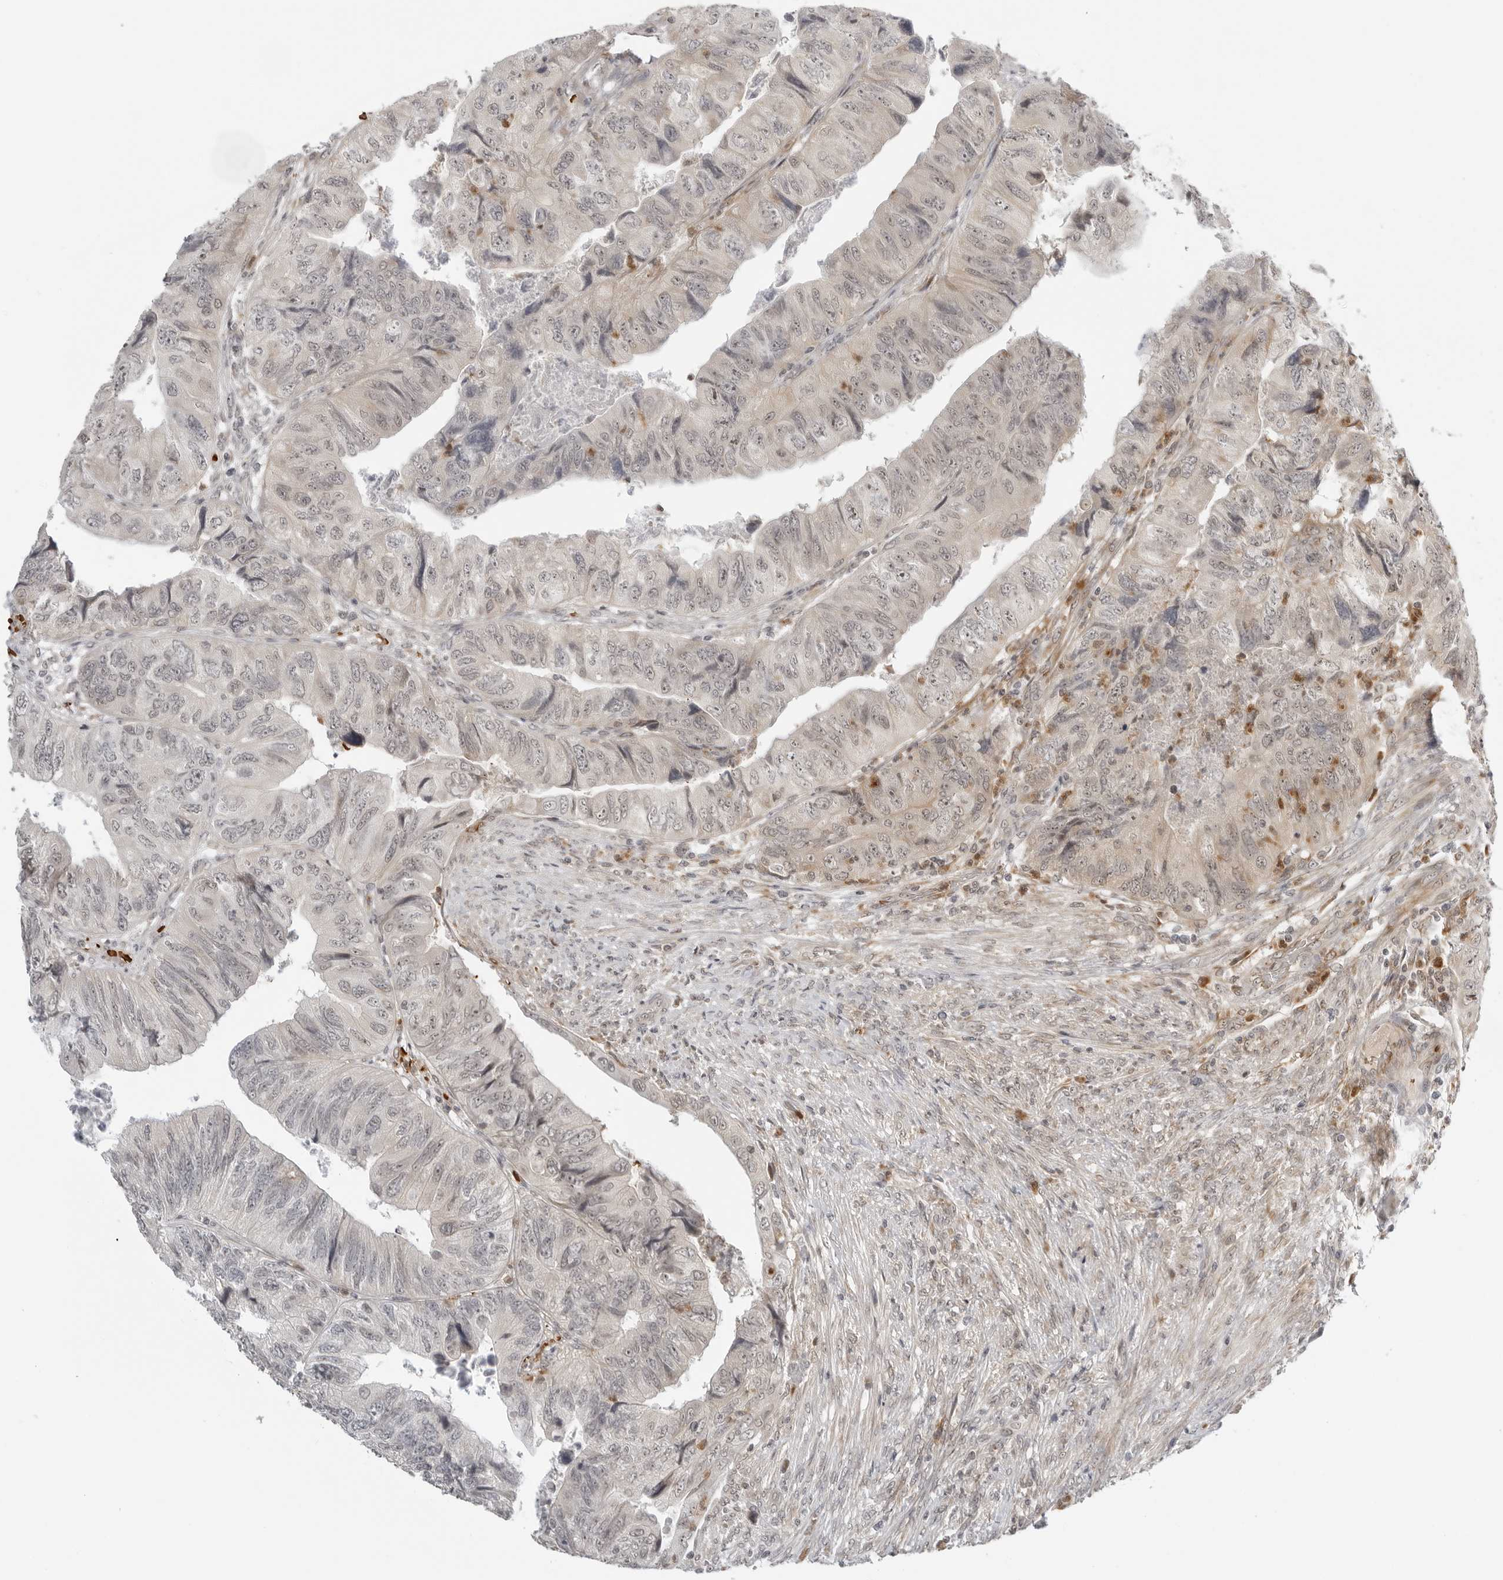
{"staining": {"intensity": "weak", "quantity": "25%-75%", "location": "nuclear"}, "tissue": "colorectal cancer", "cell_type": "Tumor cells", "image_type": "cancer", "snomed": [{"axis": "morphology", "description": "Adenocarcinoma, NOS"}, {"axis": "topography", "description": "Rectum"}], "caption": "Colorectal cancer stained for a protein exhibits weak nuclear positivity in tumor cells.", "gene": "SUGCT", "patient": {"sex": "male", "age": 63}}